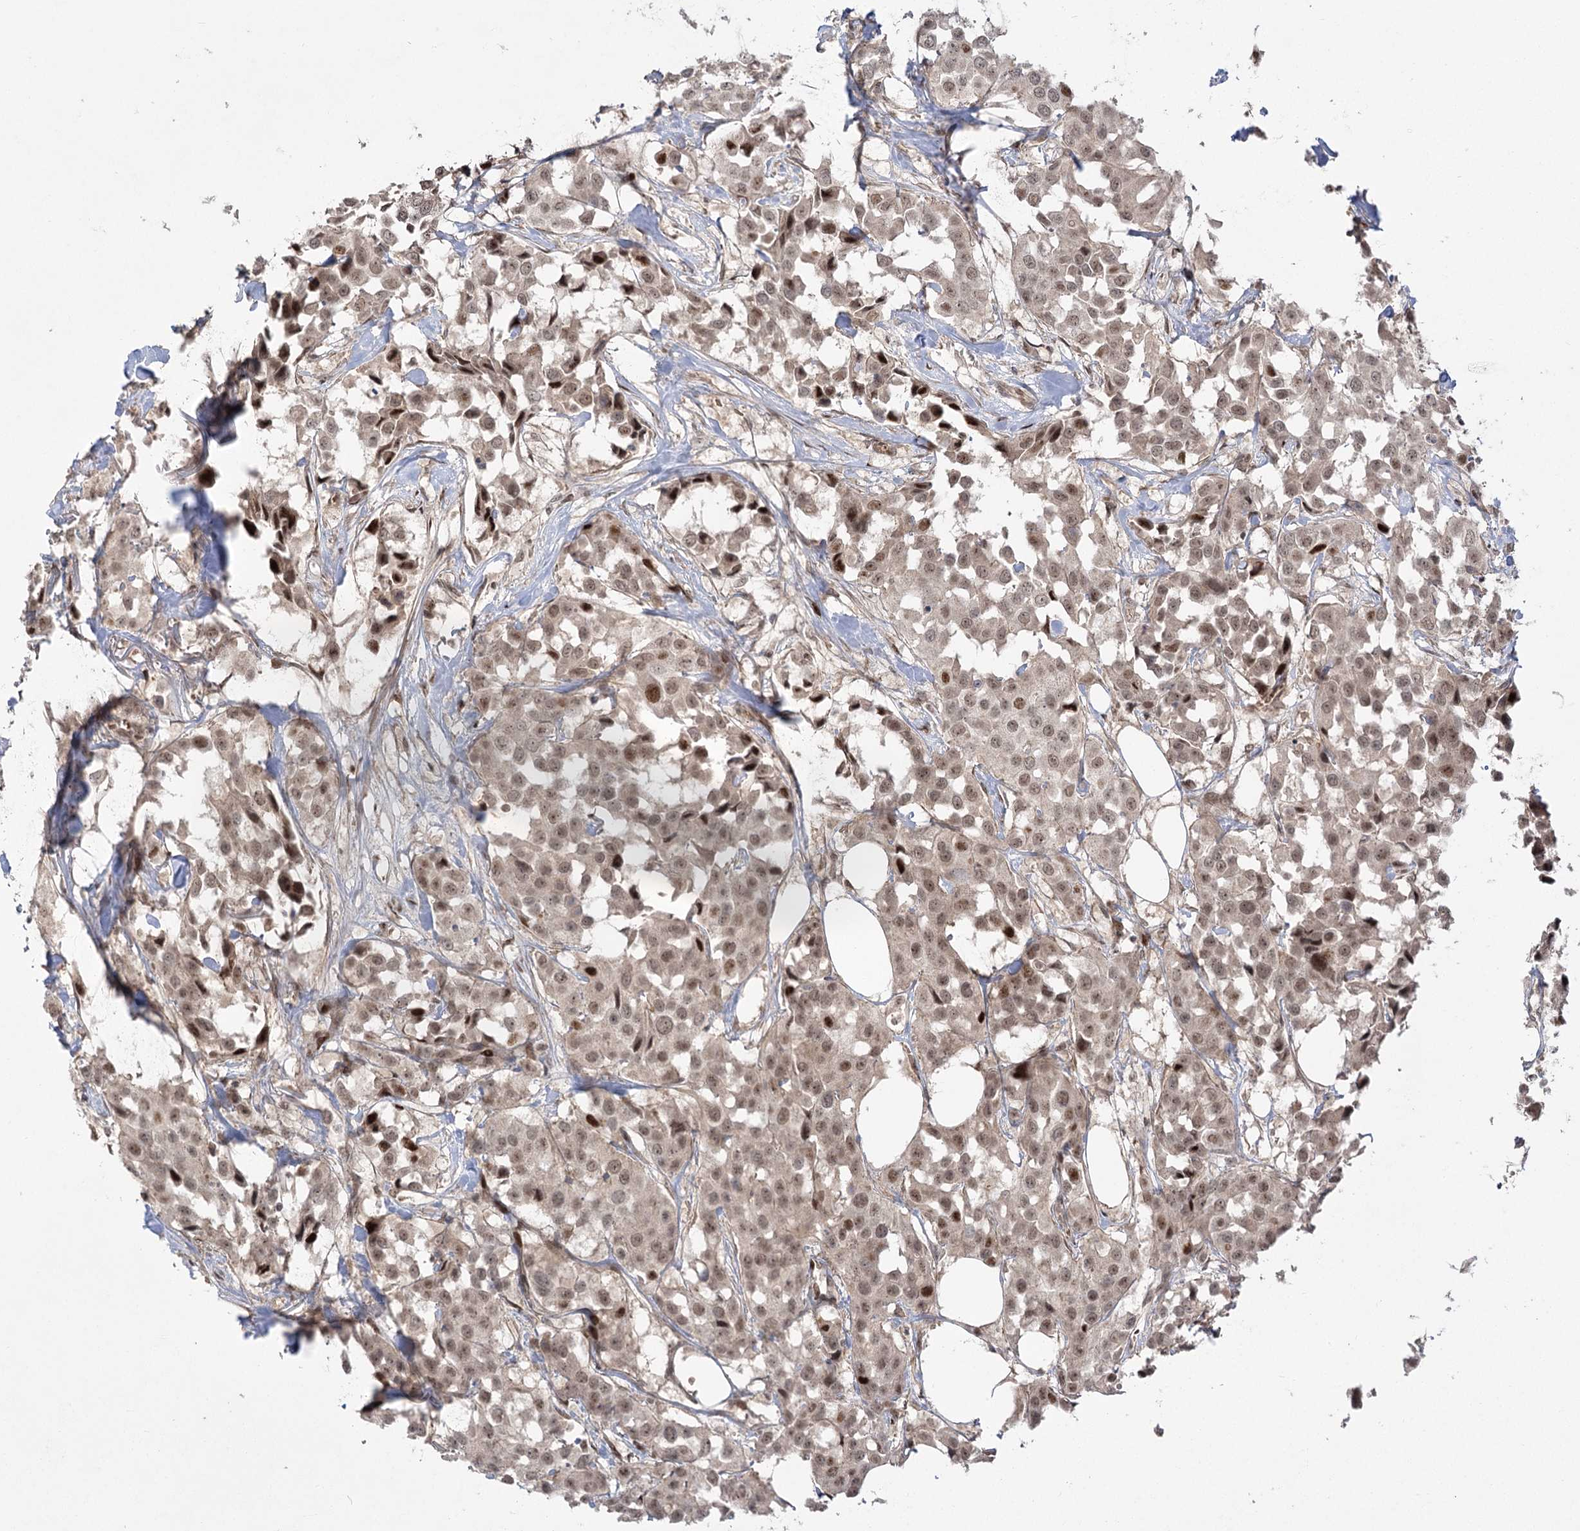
{"staining": {"intensity": "moderate", "quantity": "25%-75%", "location": "nuclear"}, "tissue": "breast cancer", "cell_type": "Tumor cells", "image_type": "cancer", "snomed": [{"axis": "morphology", "description": "Duct carcinoma"}, {"axis": "topography", "description": "Breast"}], "caption": "The photomicrograph demonstrates a brown stain indicating the presence of a protein in the nuclear of tumor cells in breast cancer.", "gene": "HELQ", "patient": {"sex": "female", "age": 80}}